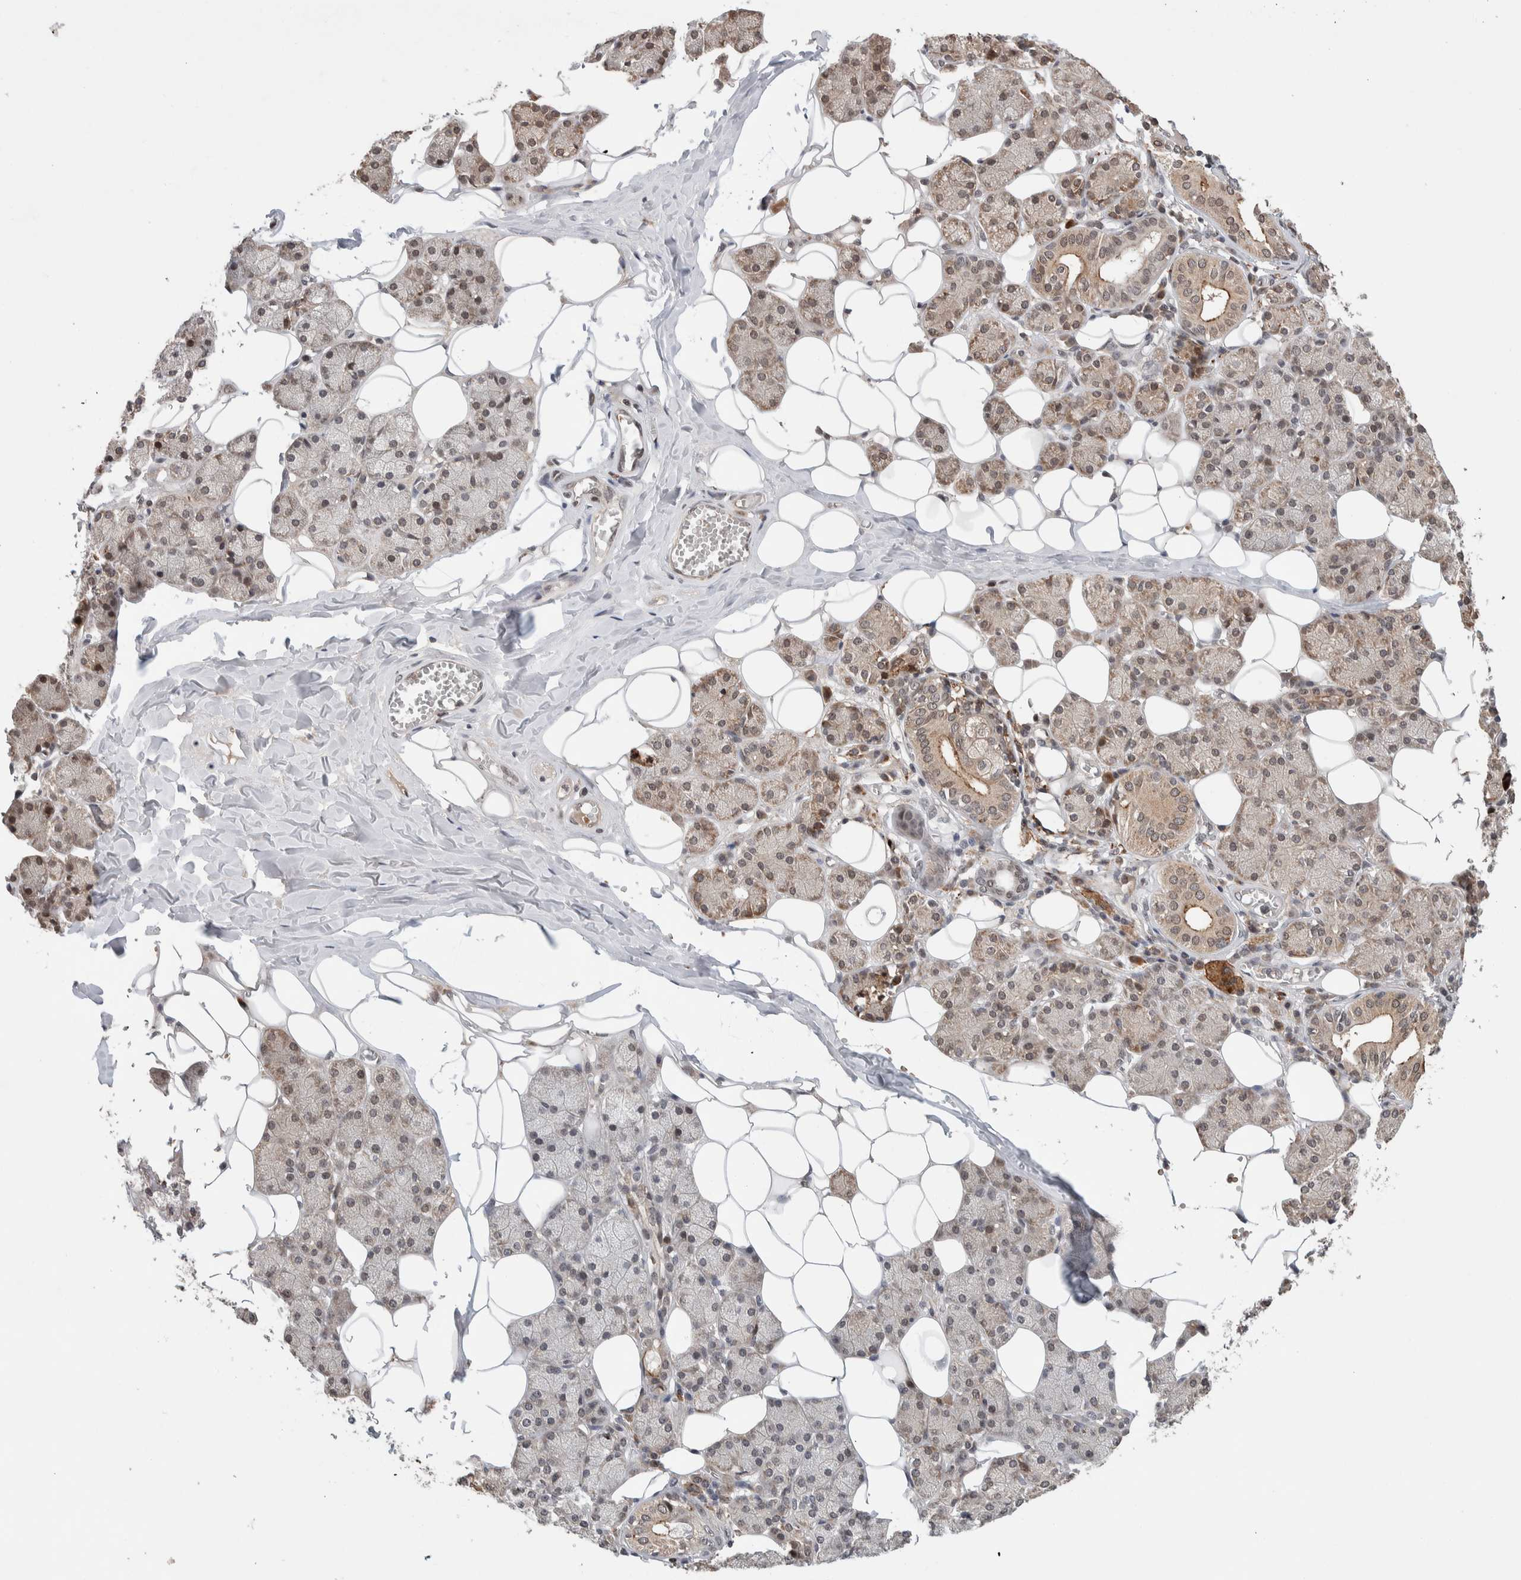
{"staining": {"intensity": "weak", "quantity": ">75%", "location": "cytoplasmic/membranous,nuclear"}, "tissue": "salivary gland", "cell_type": "Glandular cells", "image_type": "normal", "snomed": [{"axis": "morphology", "description": "Normal tissue, NOS"}, {"axis": "topography", "description": "Salivary gland"}], "caption": "Glandular cells reveal weak cytoplasmic/membranous,nuclear positivity in approximately >75% of cells in benign salivary gland. The staining is performed using DAB (3,3'-diaminobenzidine) brown chromogen to label protein expression. The nuclei are counter-stained blue using hematoxylin.", "gene": "KCNK1", "patient": {"sex": "female", "age": 33}}